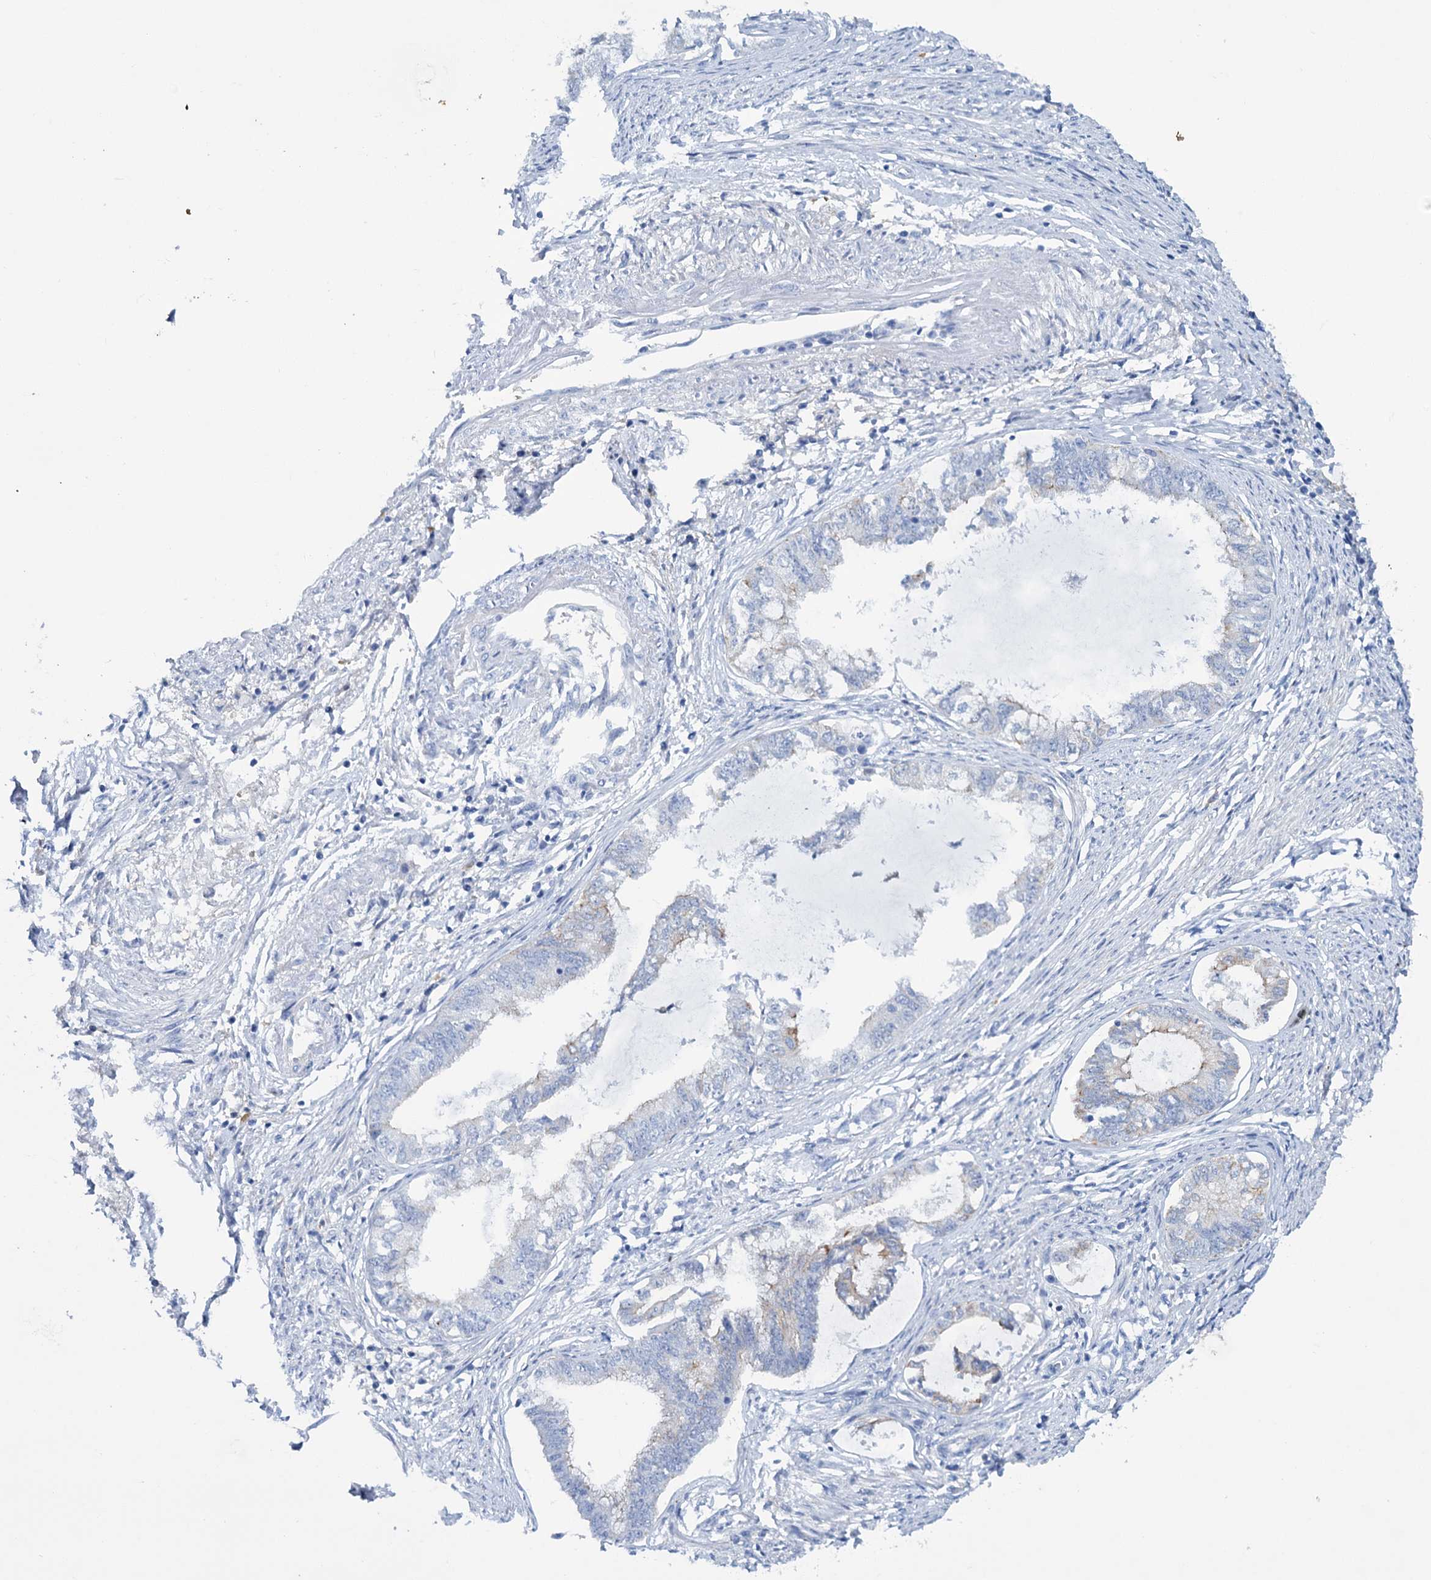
{"staining": {"intensity": "weak", "quantity": "<25%", "location": "cytoplasmic/membranous"}, "tissue": "endometrial cancer", "cell_type": "Tumor cells", "image_type": "cancer", "snomed": [{"axis": "morphology", "description": "Adenocarcinoma, NOS"}, {"axis": "topography", "description": "Endometrium"}], "caption": "Tumor cells are negative for brown protein staining in adenocarcinoma (endometrial).", "gene": "FAAP20", "patient": {"sex": "female", "age": 86}}